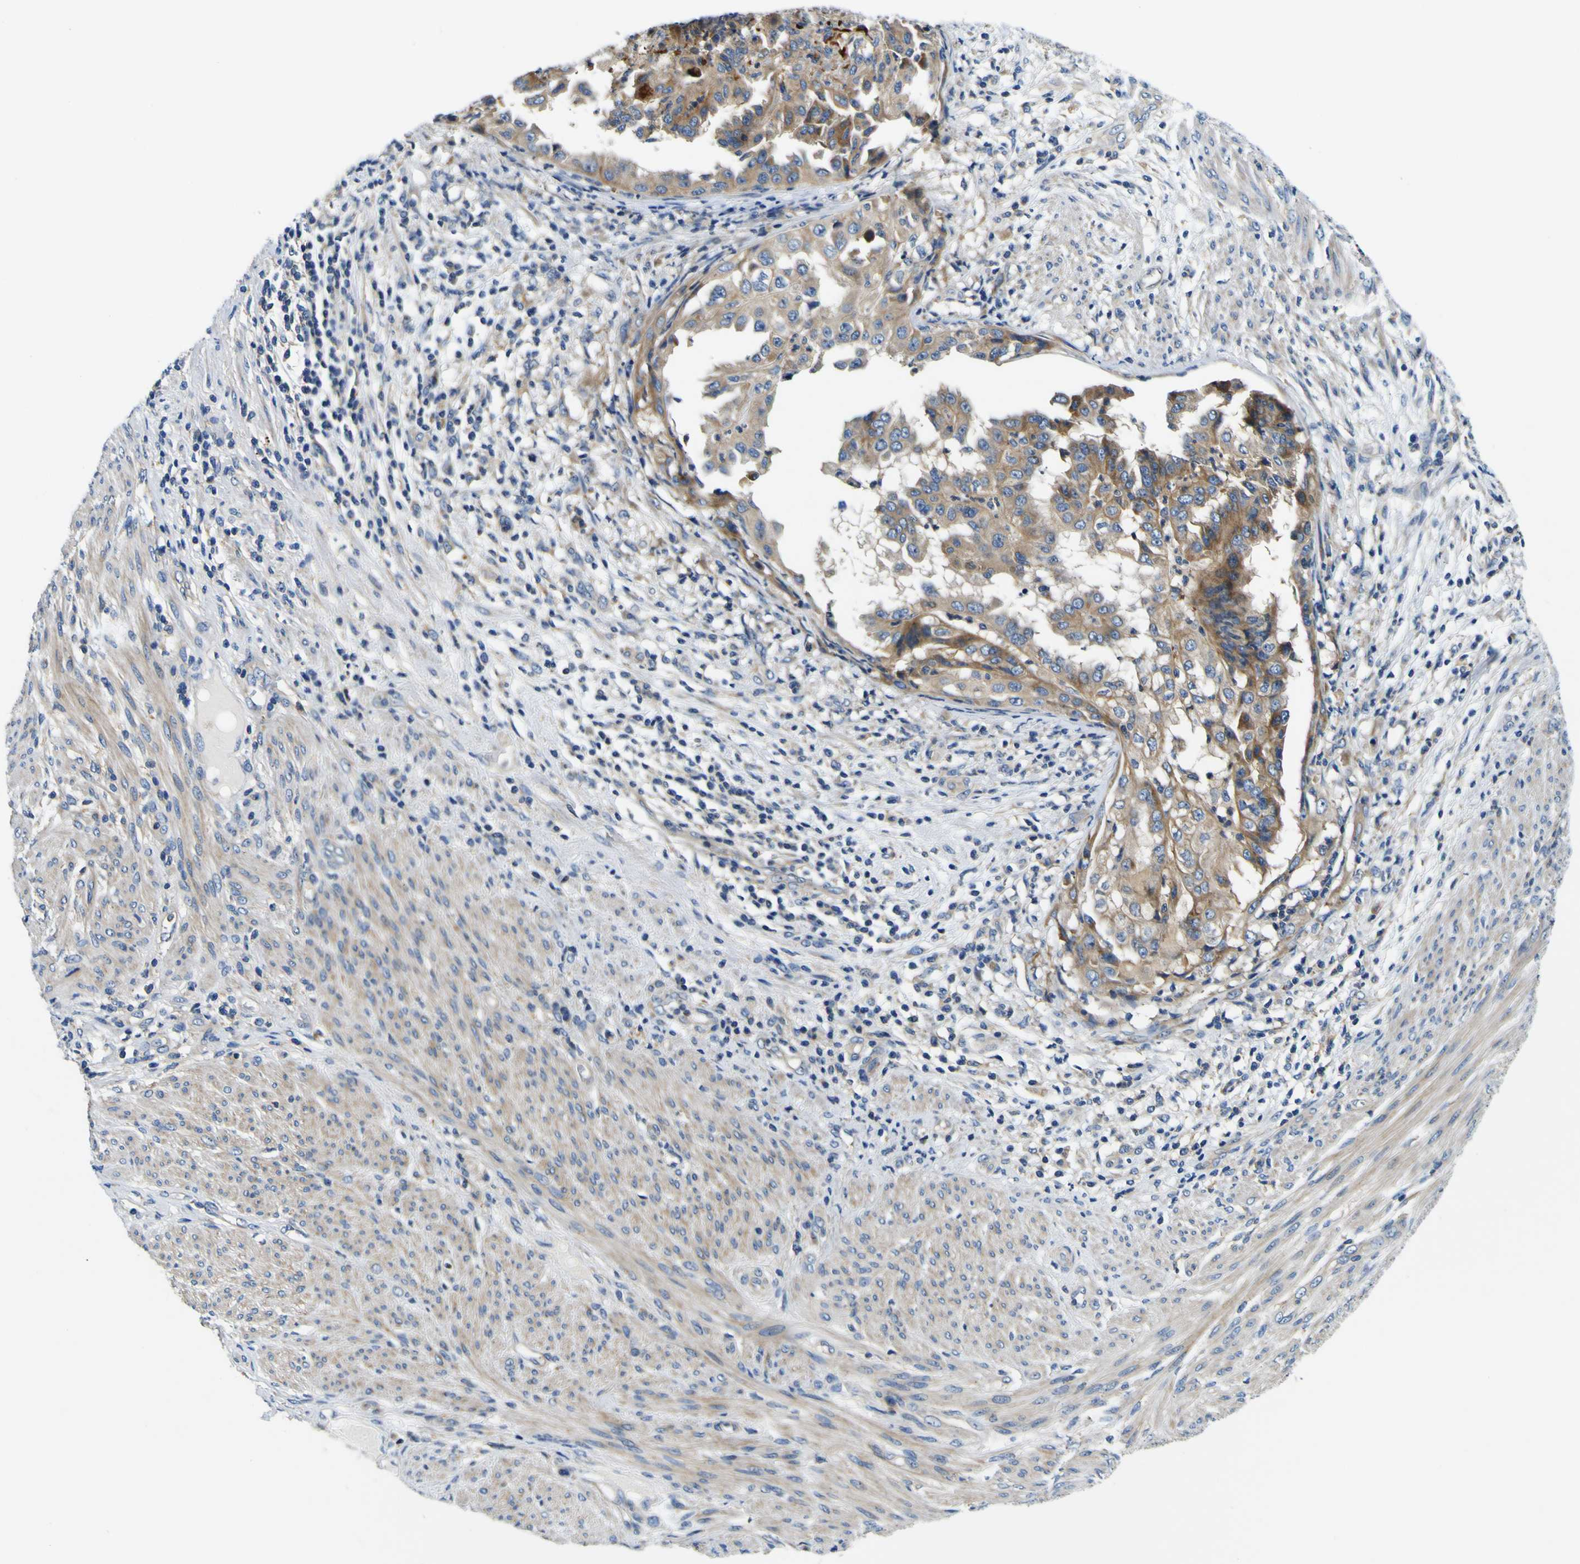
{"staining": {"intensity": "moderate", "quantity": ">75%", "location": "cytoplasmic/membranous"}, "tissue": "endometrial cancer", "cell_type": "Tumor cells", "image_type": "cancer", "snomed": [{"axis": "morphology", "description": "Adenocarcinoma, NOS"}, {"axis": "topography", "description": "Endometrium"}], "caption": "A brown stain highlights moderate cytoplasmic/membranous staining of a protein in human endometrial cancer (adenocarcinoma) tumor cells.", "gene": "CLSTN1", "patient": {"sex": "female", "age": 85}}